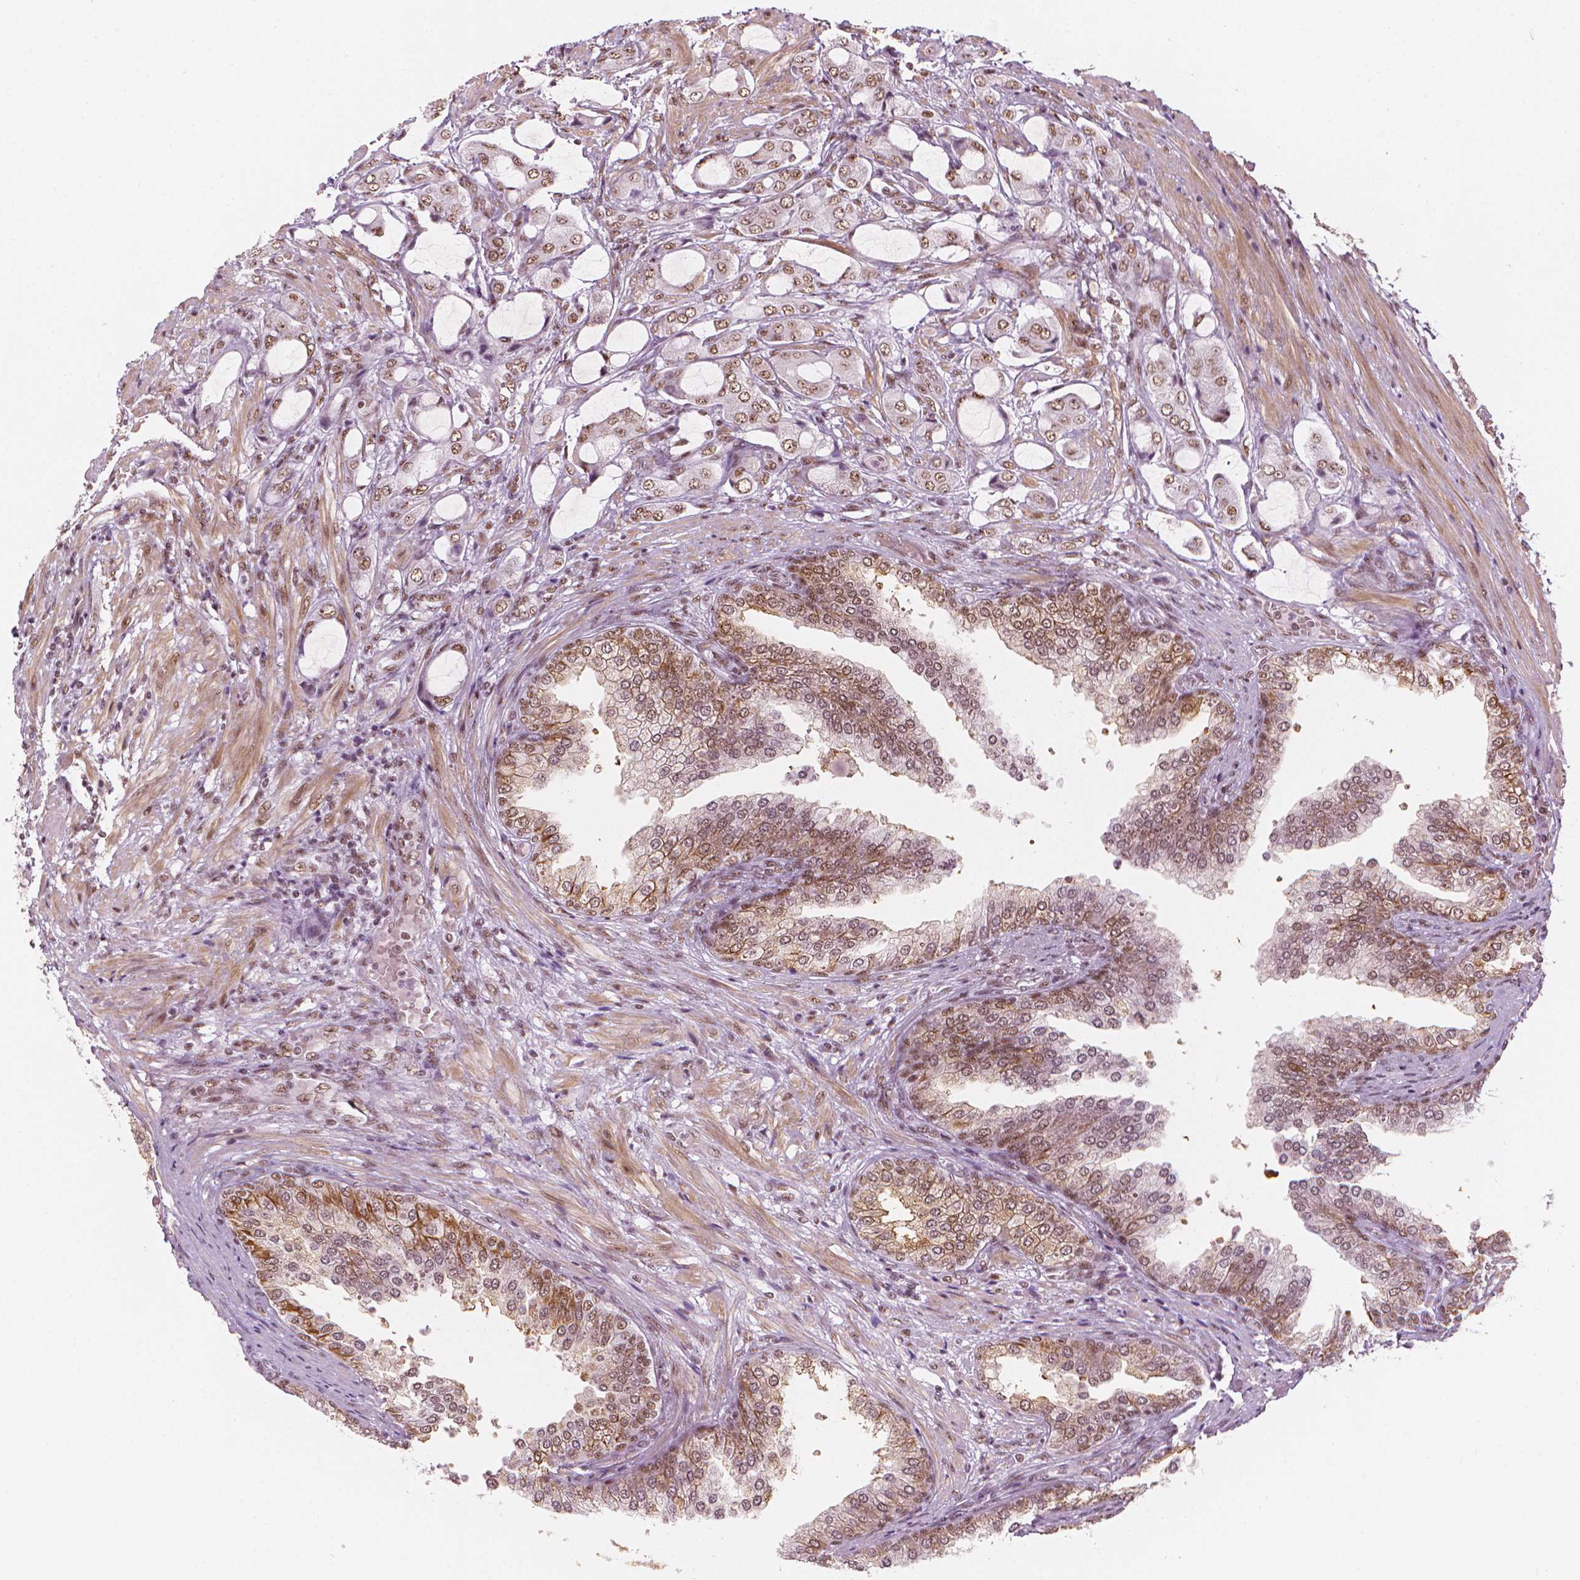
{"staining": {"intensity": "moderate", "quantity": ">75%", "location": "nuclear"}, "tissue": "prostate cancer", "cell_type": "Tumor cells", "image_type": "cancer", "snomed": [{"axis": "morphology", "description": "Adenocarcinoma, NOS"}, {"axis": "topography", "description": "Prostate"}], "caption": "High-power microscopy captured an IHC micrograph of prostate cancer, revealing moderate nuclear staining in about >75% of tumor cells.", "gene": "ELF2", "patient": {"sex": "male", "age": 63}}